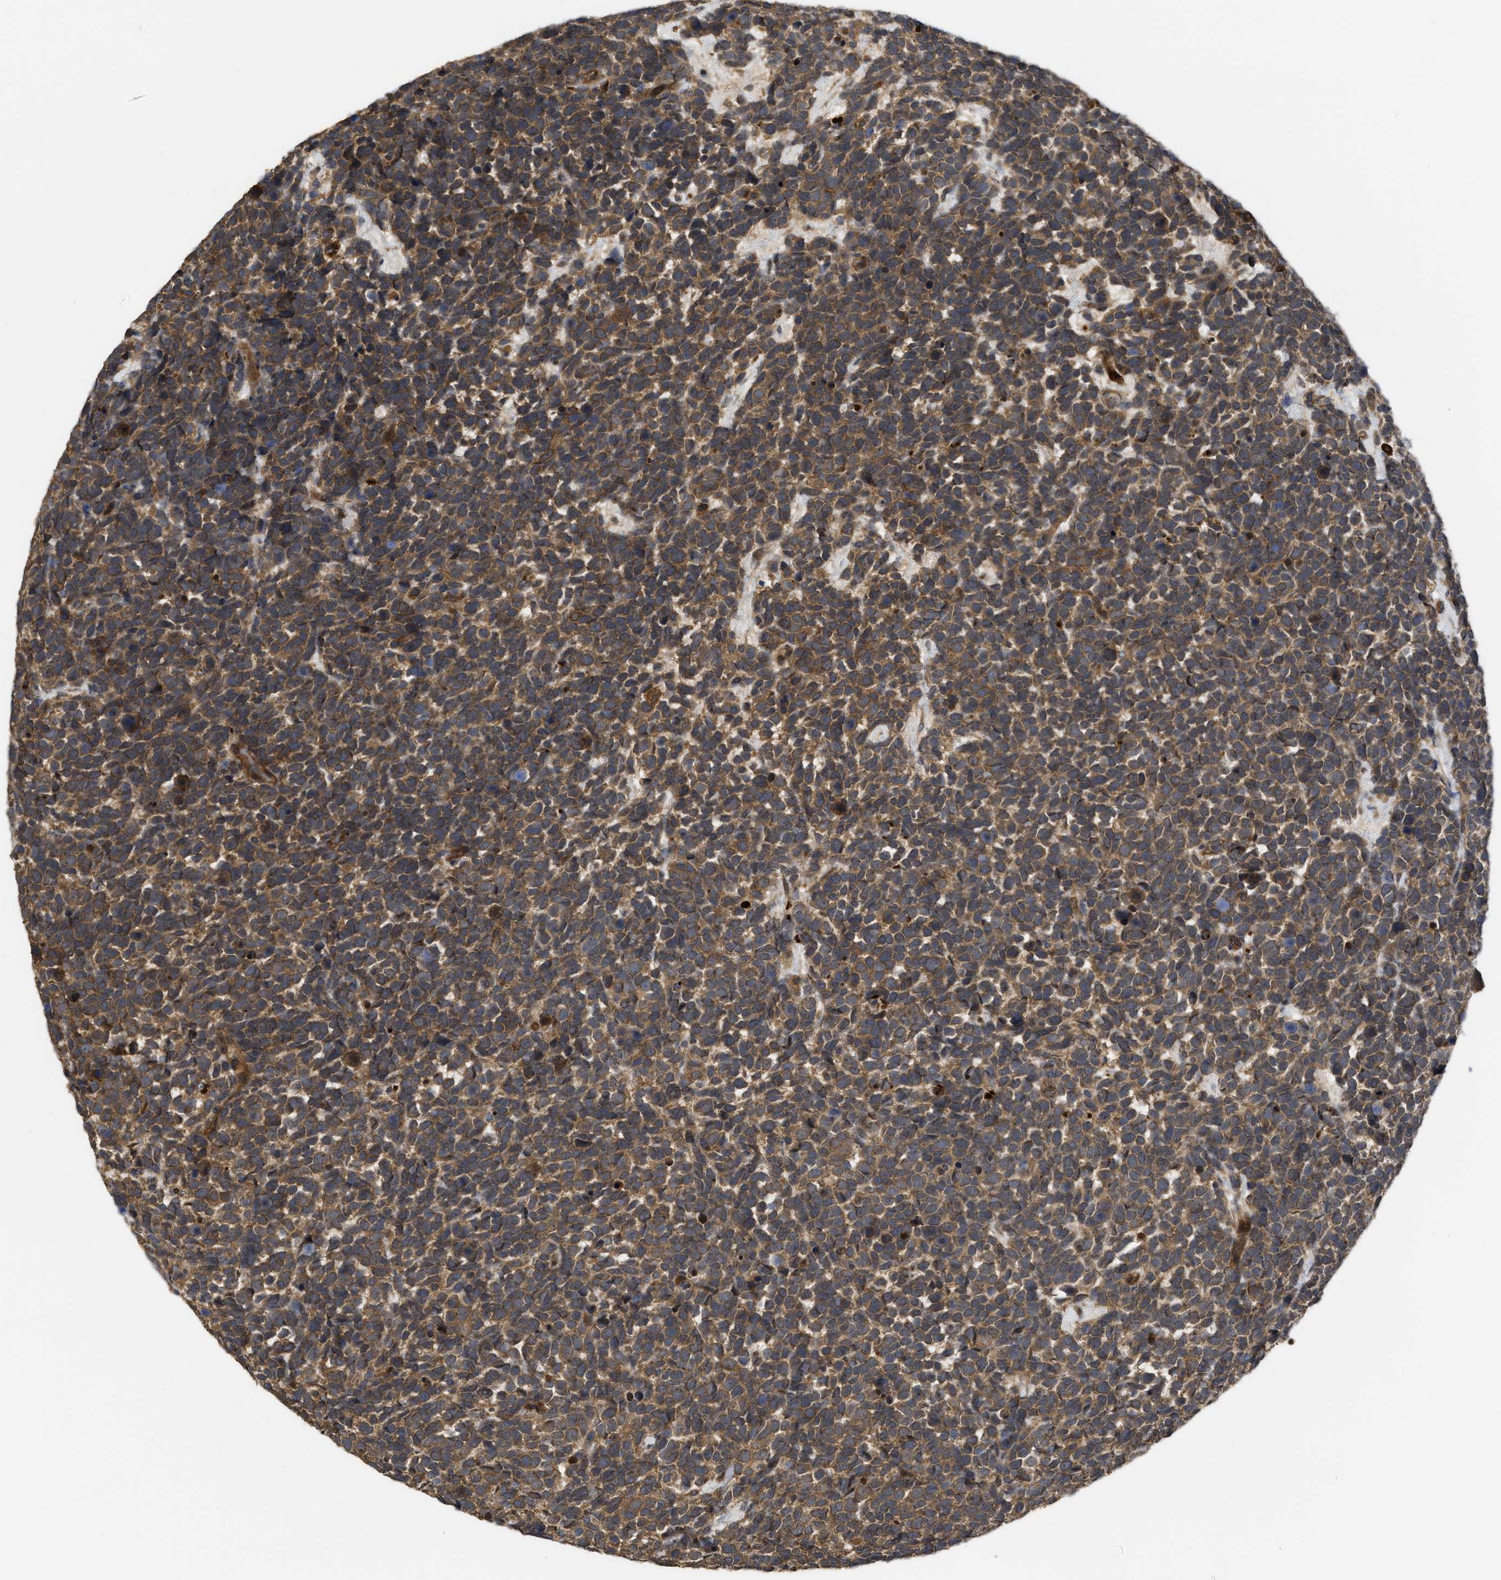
{"staining": {"intensity": "moderate", "quantity": ">75%", "location": "cytoplasmic/membranous"}, "tissue": "urothelial cancer", "cell_type": "Tumor cells", "image_type": "cancer", "snomed": [{"axis": "morphology", "description": "Urothelial carcinoma, High grade"}, {"axis": "topography", "description": "Urinary bladder"}], "caption": "Approximately >75% of tumor cells in human urothelial cancer display moderate cytoplasmic/membranous protein positivity as visualized by brown immunohistochemical staining.", "gene": "FZD6", "patient": {"sex": "female", "age": 82}}